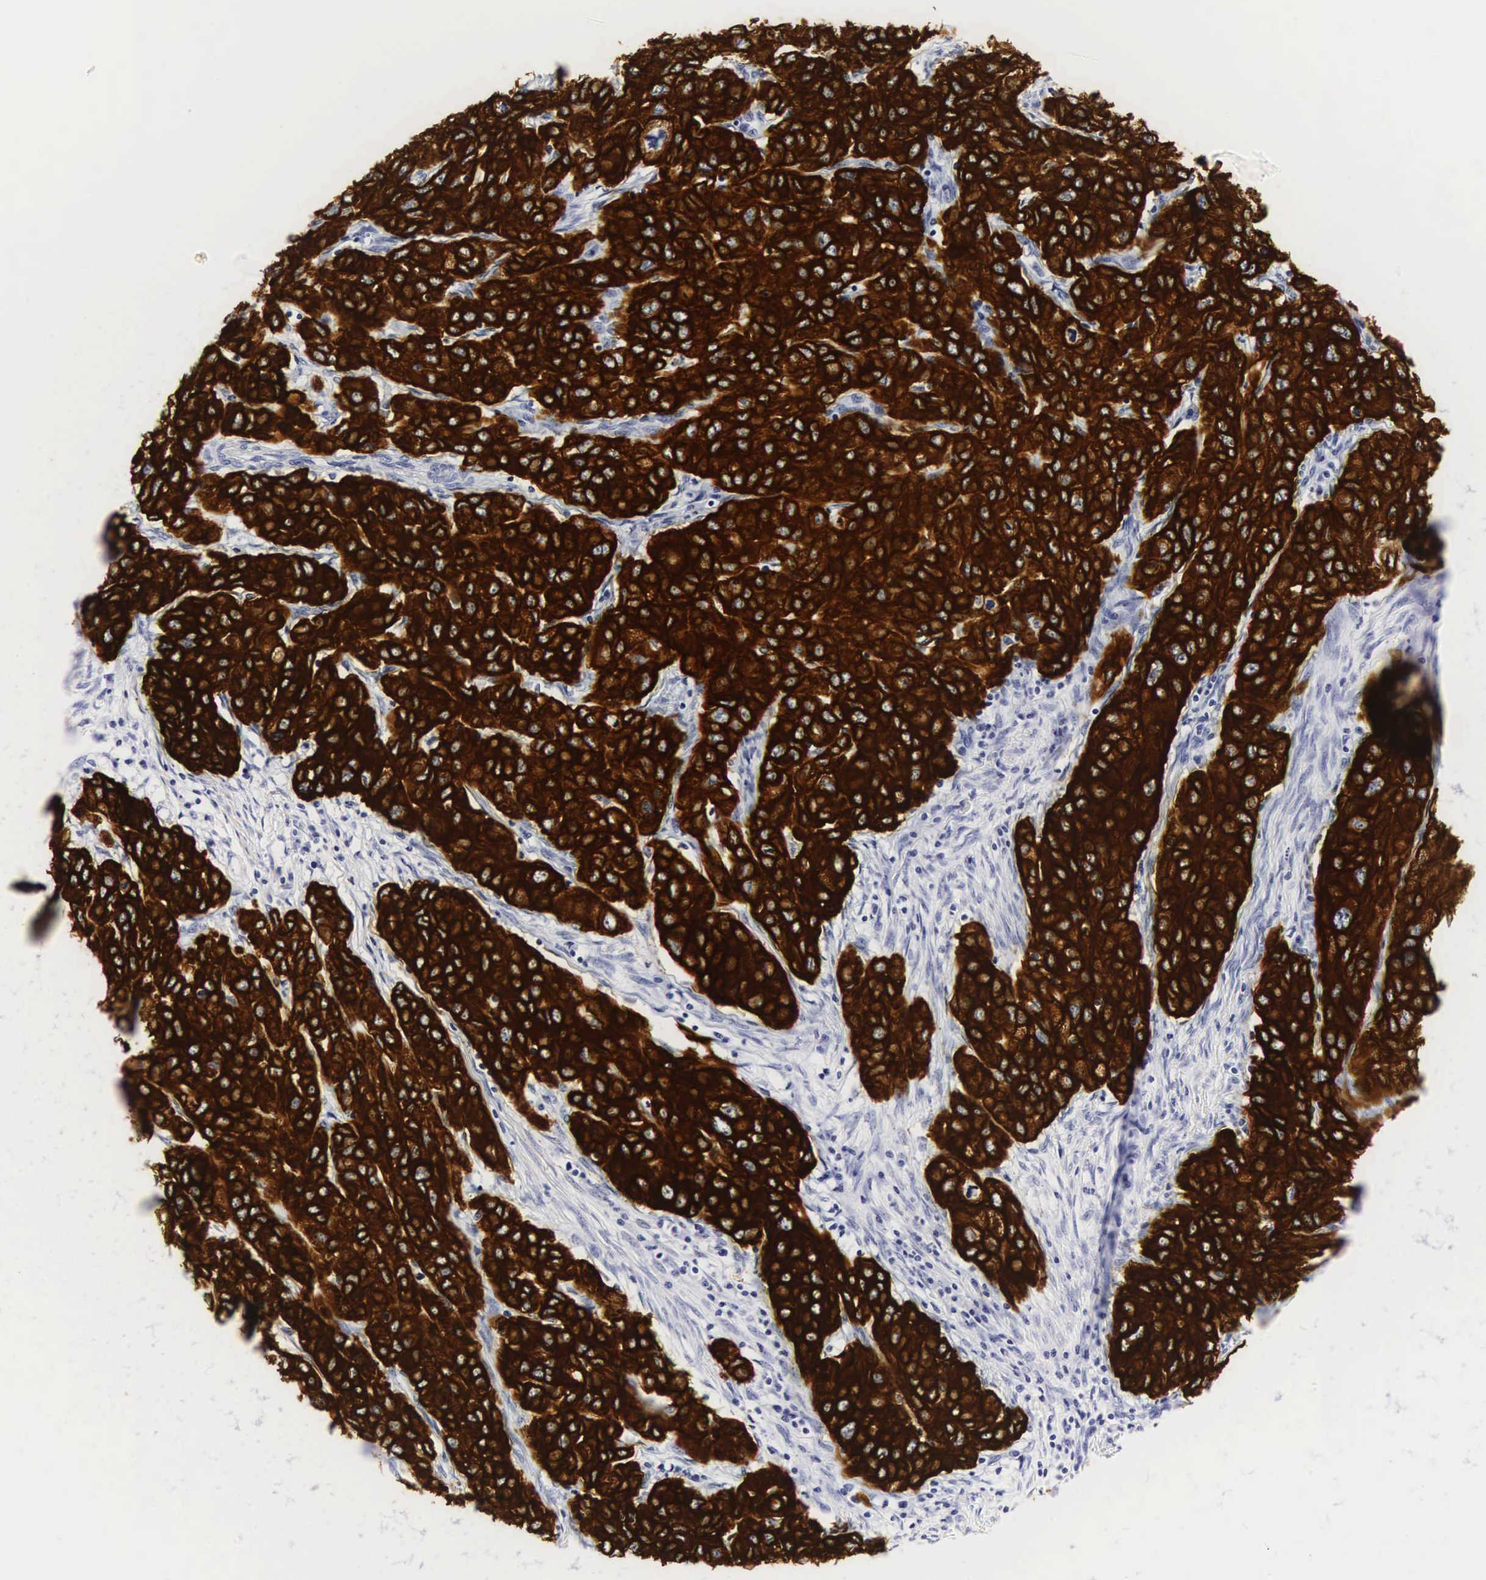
{"staining": {"intensity": "strong", "quantity": ">75%", "location": "cytoplasmic/membranous"}, "tissue": "cervical cancer", "cell_type": "Tumor cells", "image_type": "cancer", "snomed": [{"axis": "morphology", "description": "Squamous cell carcinoma, NOS"}, {"axis": "topography", "description": "Cervix"}], "caption": "IHC histopathology image of neoplastic tissue: human cervical cancer stained using IHC reveals high levels of strong protein expression localized specifically in the cytoplasmic/membranous of tumor cells, appearing as a cytoplasmic/membranous brown color.", "gene": "KRT18", "patient": {"sex": "female", "age": 38}}